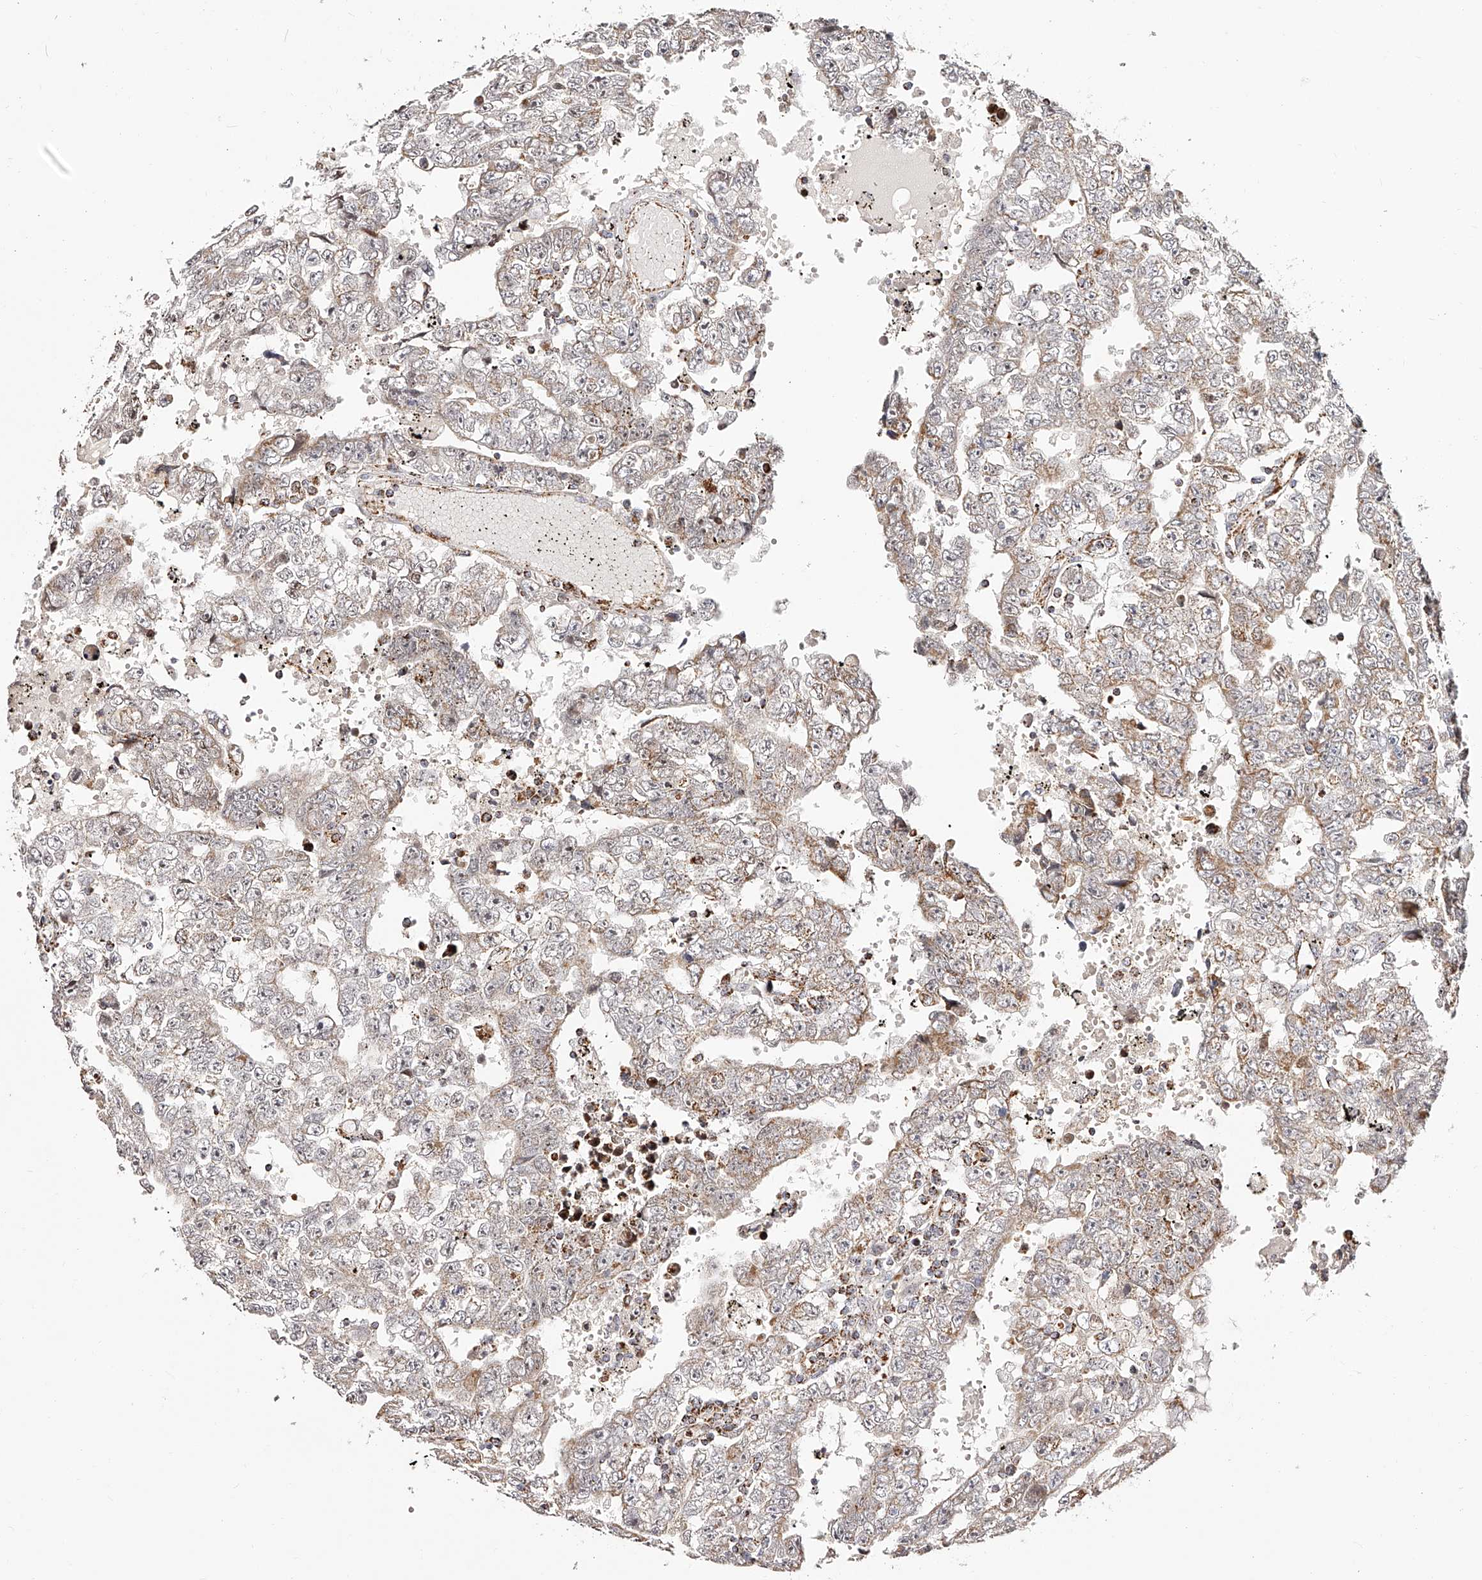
{"staining": {"intensity": "moderate", "quantity": "25%-75%", "location": "cytoplasmic/membranous"}, "tissue": "testis cancer", "cell_type": "Tumor cells", "image_type": "cancer", "snomed": [{"axis": "morphology", "description": "Carcinoma, Embryonal, NOS"}, {"axis": "topography", "description": "Testis"}], "caption": "Immunohistochemistry of human testis embryonal carcinoma reveals medium levels of moderate cytoplasmic/membranous expression in approximately 25%-75% of tumor cells.", "gene": "NDUFV3", "patient": {"sex": "male", "age": 25}}